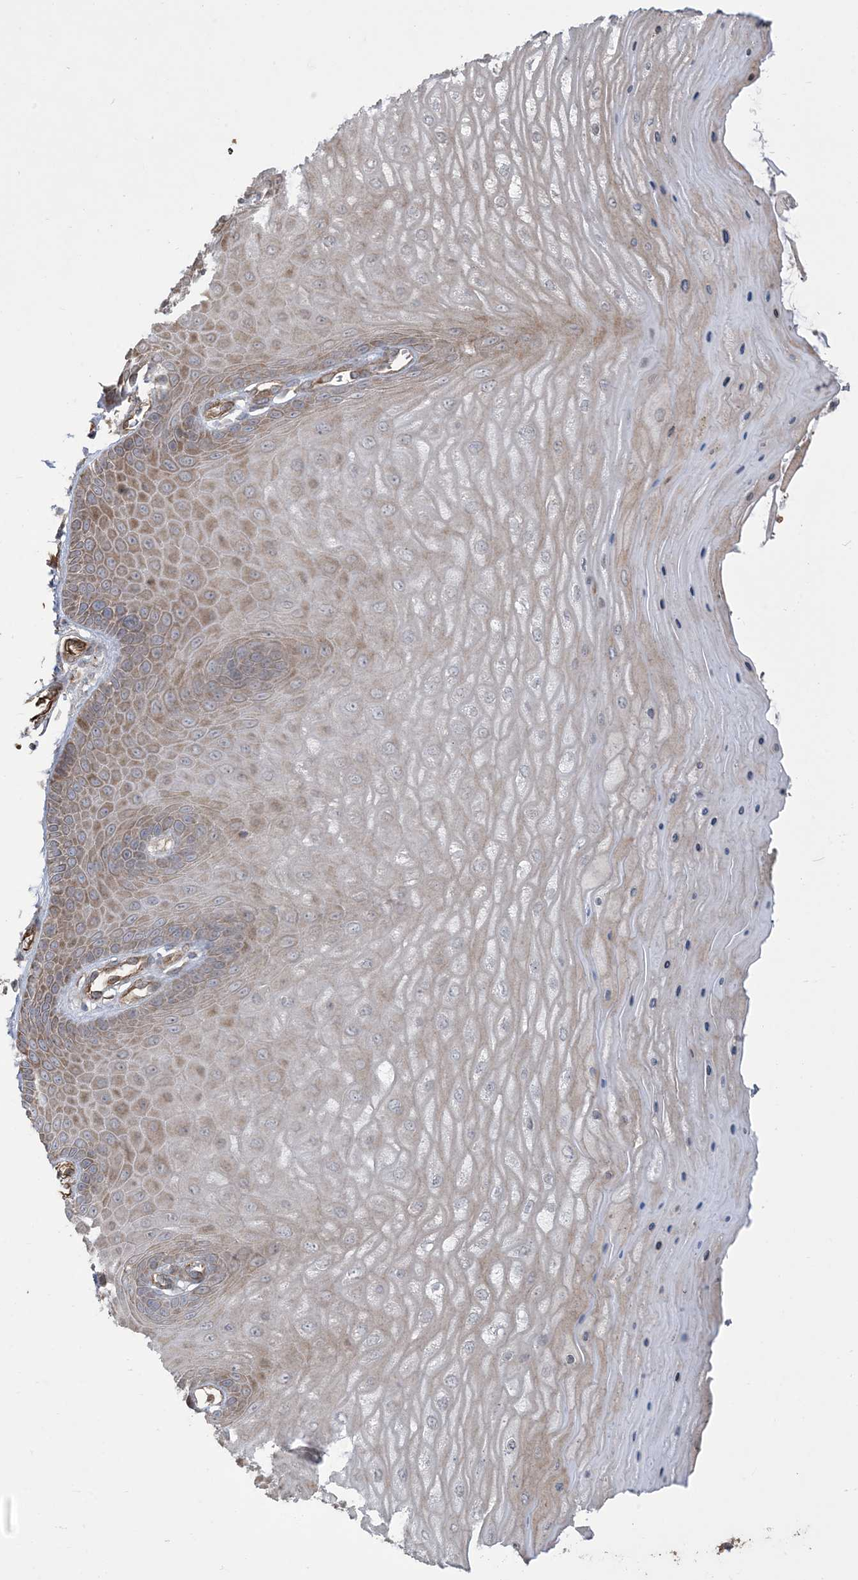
{"staining": {"intensity": "weak", "quantity": "25%-75%", "location": "cytoplasmic/membranous"}, "tissue": "cervix", "cell_type": "Glandular cells", "image_type": "normal", "snomed": [{"axis": "morphology", "description": "Normal tissue, NOS"}, {"axis": "topography", "description": "Cervix"}], "caption": "Unremarkable cervix exhibits weak cytoplasmic/membranous staining in about 25%-75% of glandular cells.", "gene": "KLHL18", "patient": {"sex": "female", "age": 55}}